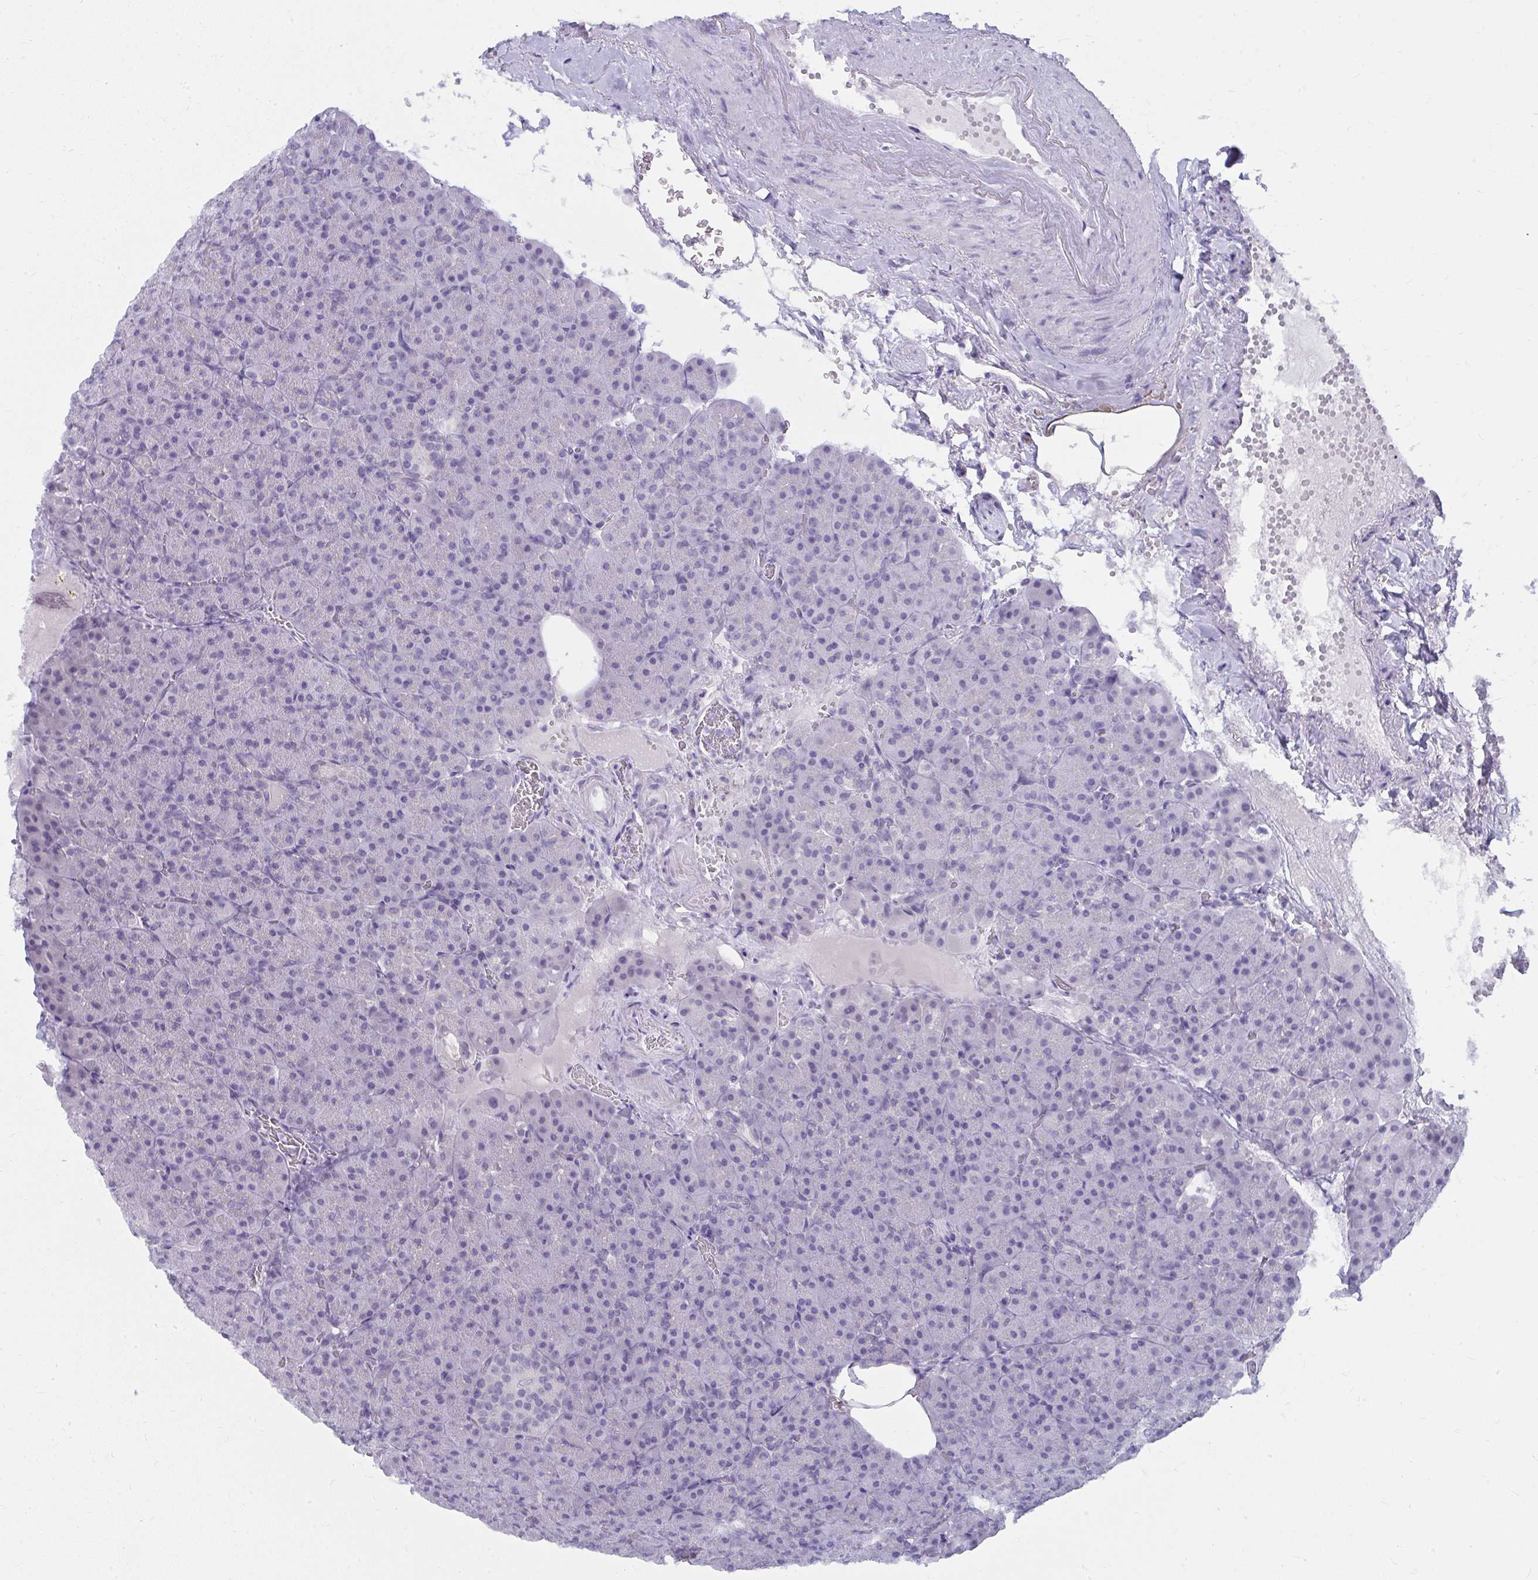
{"staining": {"intensity": "negative", "quantity": "none", "location": "none"}, "tissue": "pancreas", "cell_type": "Exocrine glandular cells", "image_type": "normal", "snomed": [{"axis": "morphology", "description": "Normal tissue, NOS"}, {"axis": "topography", "description": "Pancreas"}], "caption": "Pancreas stained for a protein using IHC reveals no expression exocrine glandular cells.", "gene": "UGT3A2", "patient": {"sex": "female", "age": 74}}